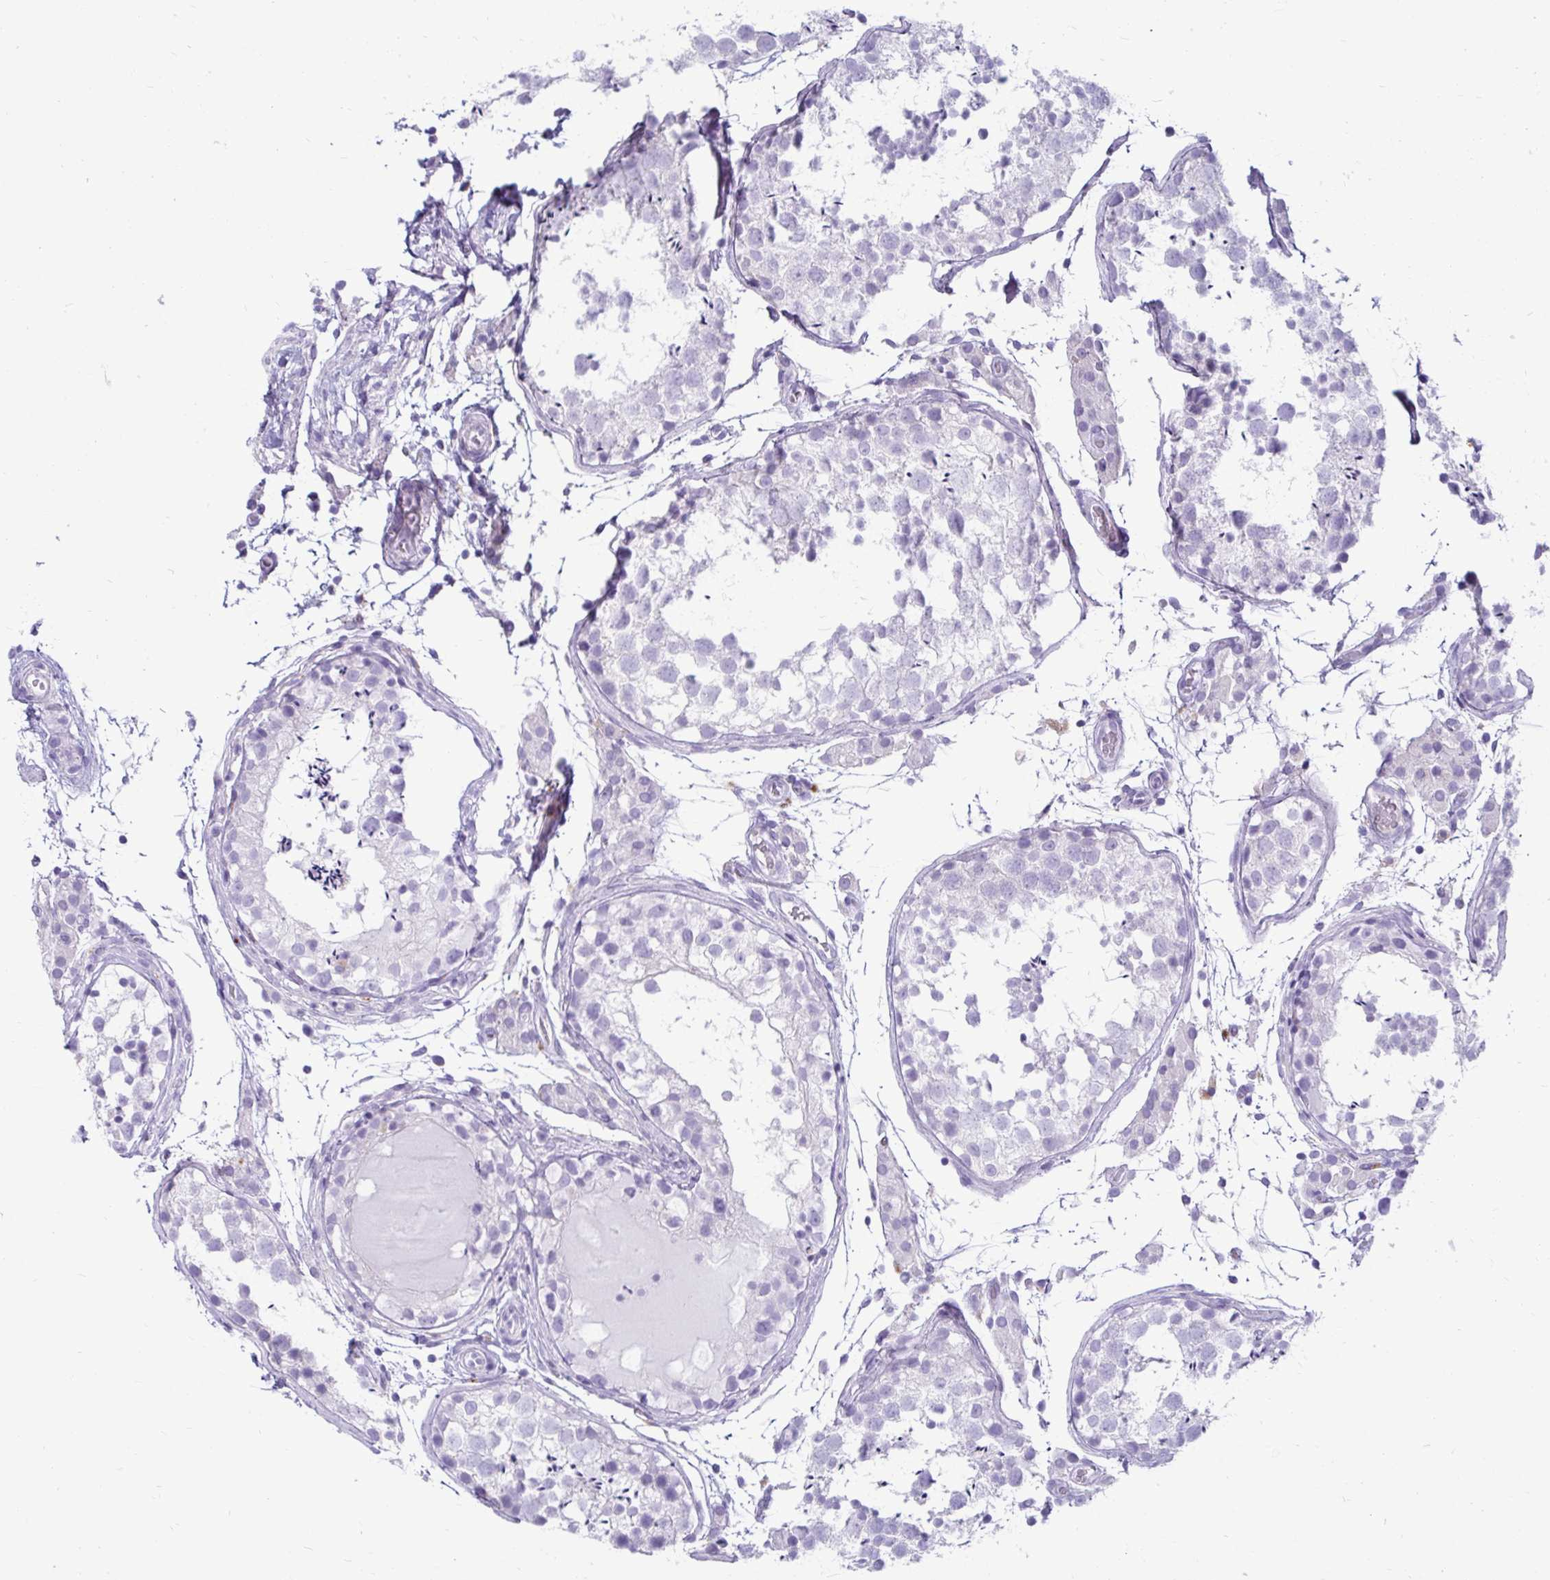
{"staining": {"intensity": "negative", "quantity": "none", "location": "none"}, "tissue": "testis", "cell_type": "Cells in seminiferous ducts", "image_type": "normal", "snomed": [{"axis": "morphology", "description": "Normal tissue, NOS"}, {"axis": "morphology", "description": "Seminoma, NOS"}, {"axis": "topography", "description": "Testis"}], "caption": "There is no significant staining in cells in seminiferous ducts of testis. (Stains: DAB (3,3'-diaminobenzidine) immunohistochemistry (IHC) with hematoxylin counter stain, Microscopy: brightfield microscopy at high magnification).", "gene": "CTSZ", "patient": {"sex": "male", "age": 29}}